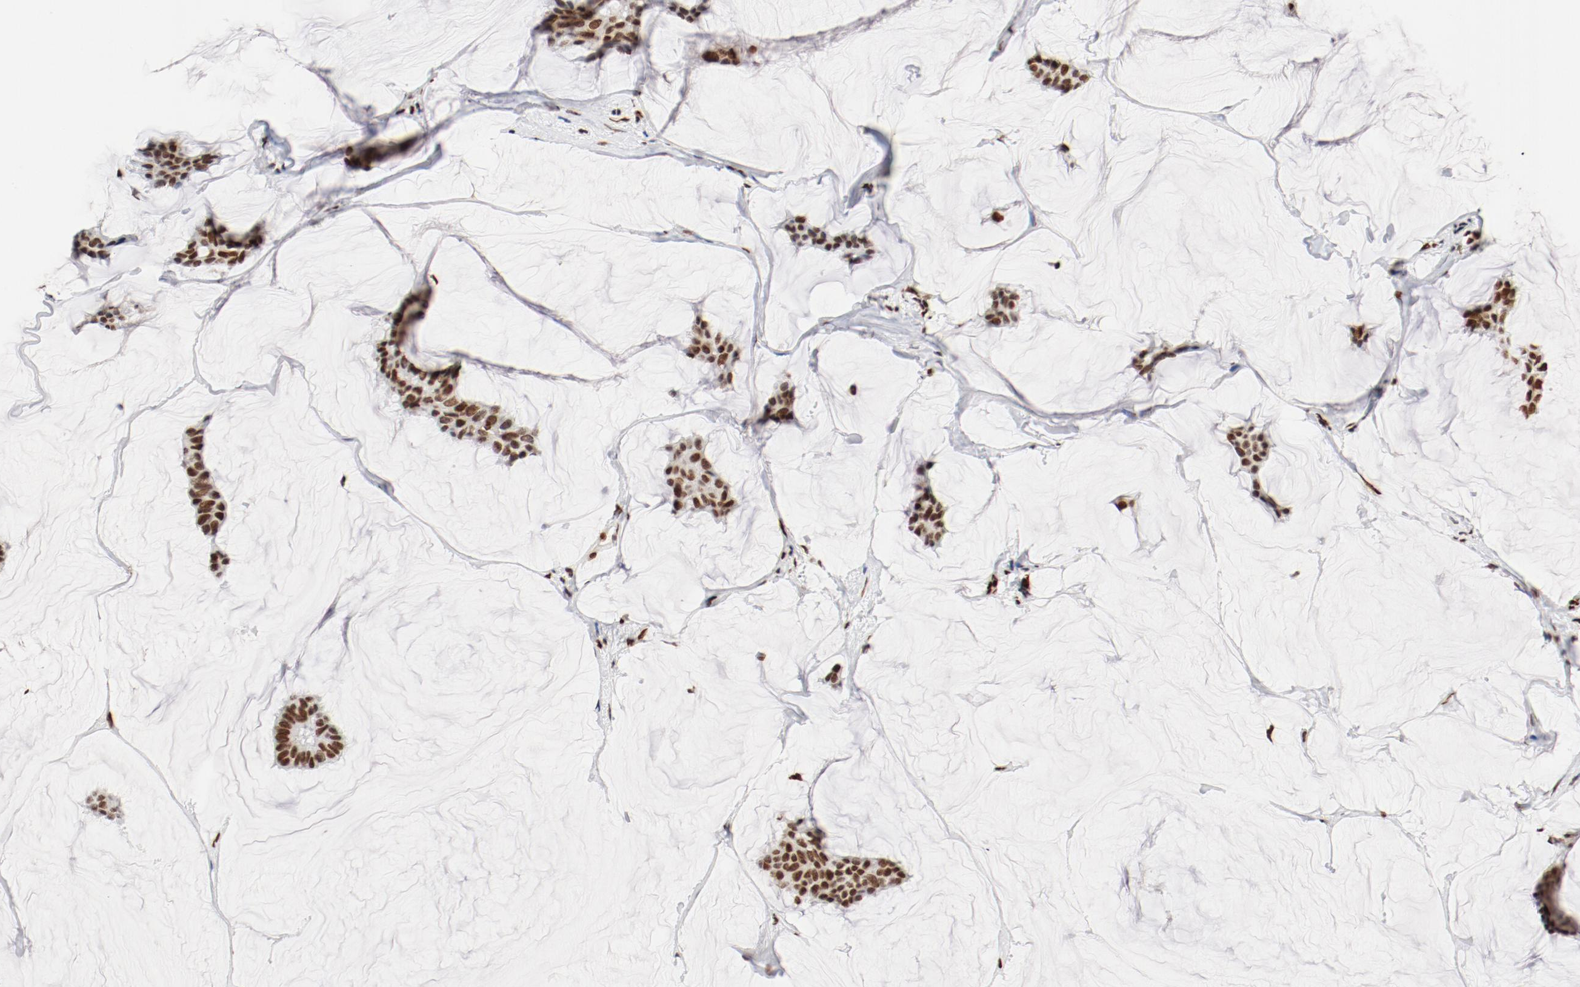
{"staining": {"intensity": "strong", "quantity": ">75%", "location": "nuclear"}, "tissue": "breast cancer", "cell_type": "Tumor cells", "image_type": "cancer", "snomed": [{"axis": "morphology", "description": "Duct carcinoma"}, {"axis": "topography", "description": "Breast"}], "caption": "A histopathology image of human breast invasive ductal carcinoma stained for a protein displays strong nuclear brown staining in tumor cells.", "gene": "CTBP1", "patient": {"sex": "female", "age": 93}}